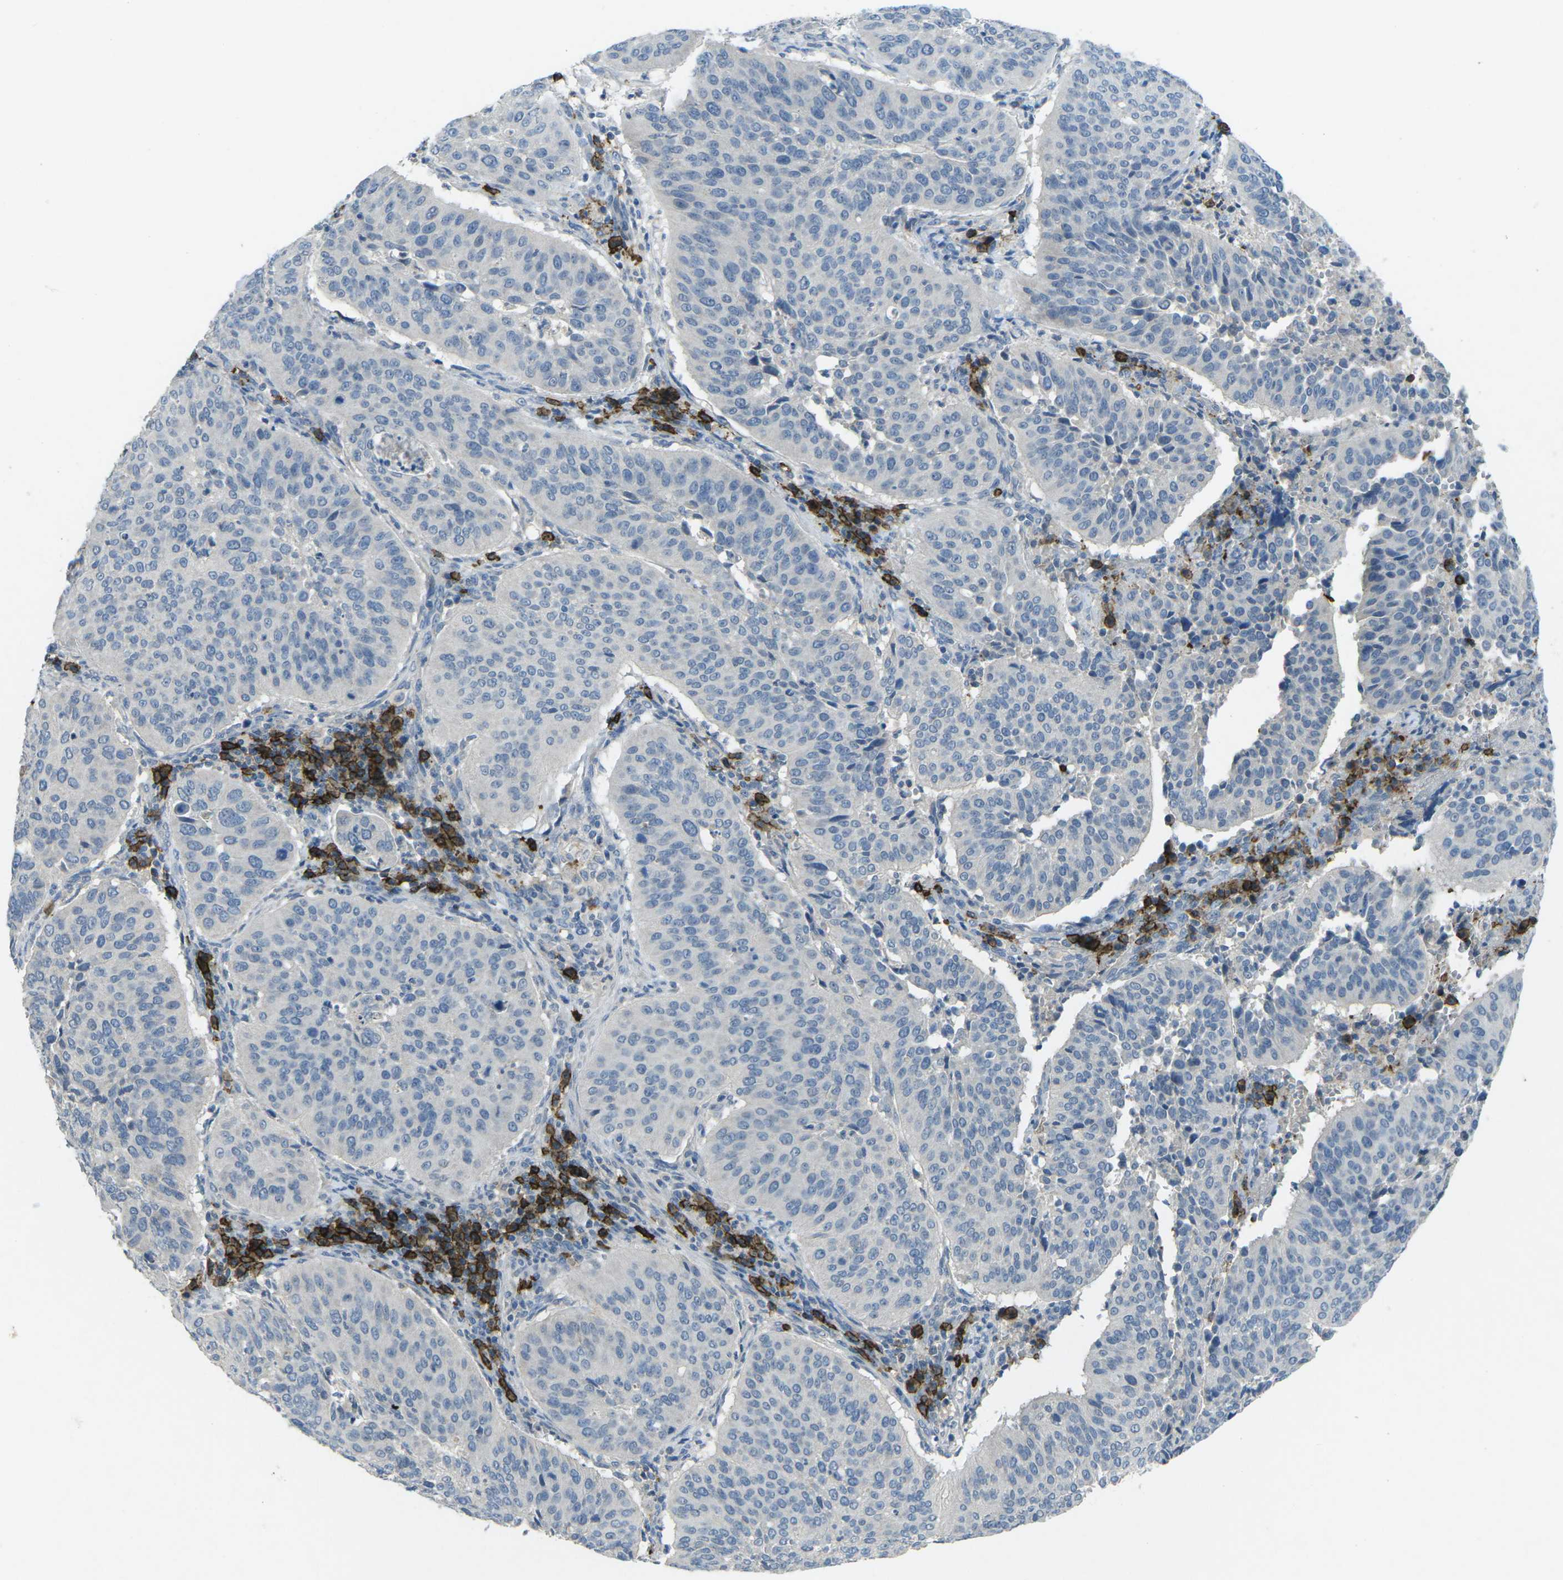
{"staining": {"intensity": "negative", "quantity": "none", "location": "none"}, "tissue": "cervical cancer", "cell_type": "Tumor cells", "image_type": "cancer", "snomed": [{"axis": "morphology", "description": "Normal tissue, NOS"}, {"axis": "morphology", "description": "Squamous cell carcinoma, NOS"}, {"axis": "topography", "description": "Cervix"}], "caption": "Tumor cells show no significant staining in cervical cancer (squamous cell carcinoma).", "gene": "CD19", "patient": {"sex": "female", "age": 39}}